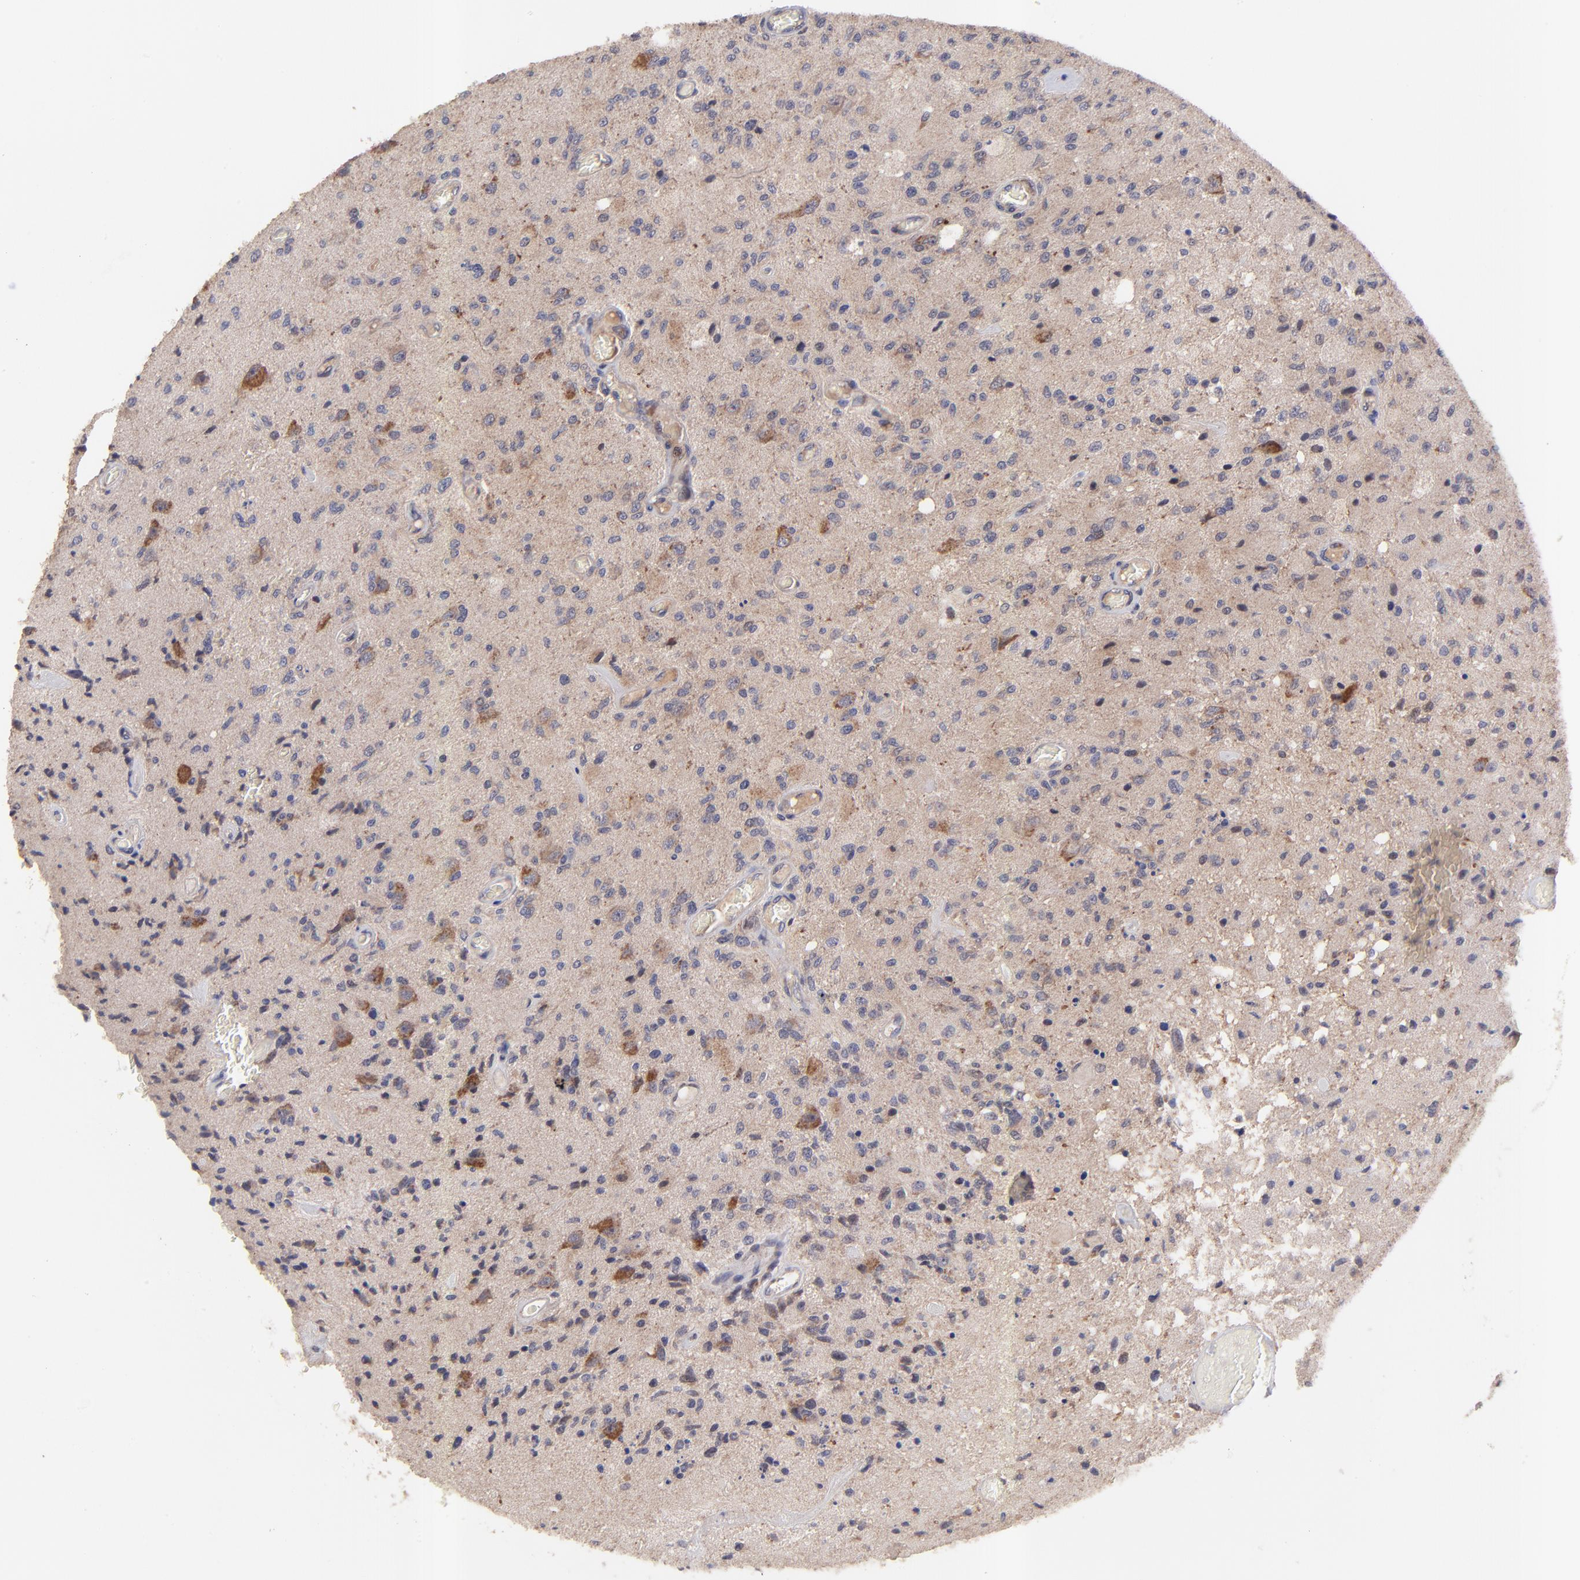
{"staining": {"intensity": "strong", "quantity": "<25%", "location": "cytoplasmic/membranous"}, "tissue": "glioma", "cell_type": "Tumor cells", "image_type": "cancer", "snomed": [{"axis": "morphology", "description": "Normal tissue, NOS"}, {"axis": "morphology", "description": "Glioma, malignant, High grade"}, {"axis": "topography", "description": "Cerebral cortex"}], "caption": "Protein analysis of glioma tissue exhibits strong cytoplasmic/membranous expression in approximately <25% of tumor cells. Using DAB (3,3'-diaminobenzidine) (brown) and hematoxylin (blue) stains, captured at high magnification using brightfield microscopy.", "gene": "BAIAP2L2", "patient": {"sex": "male", "age": 77}}